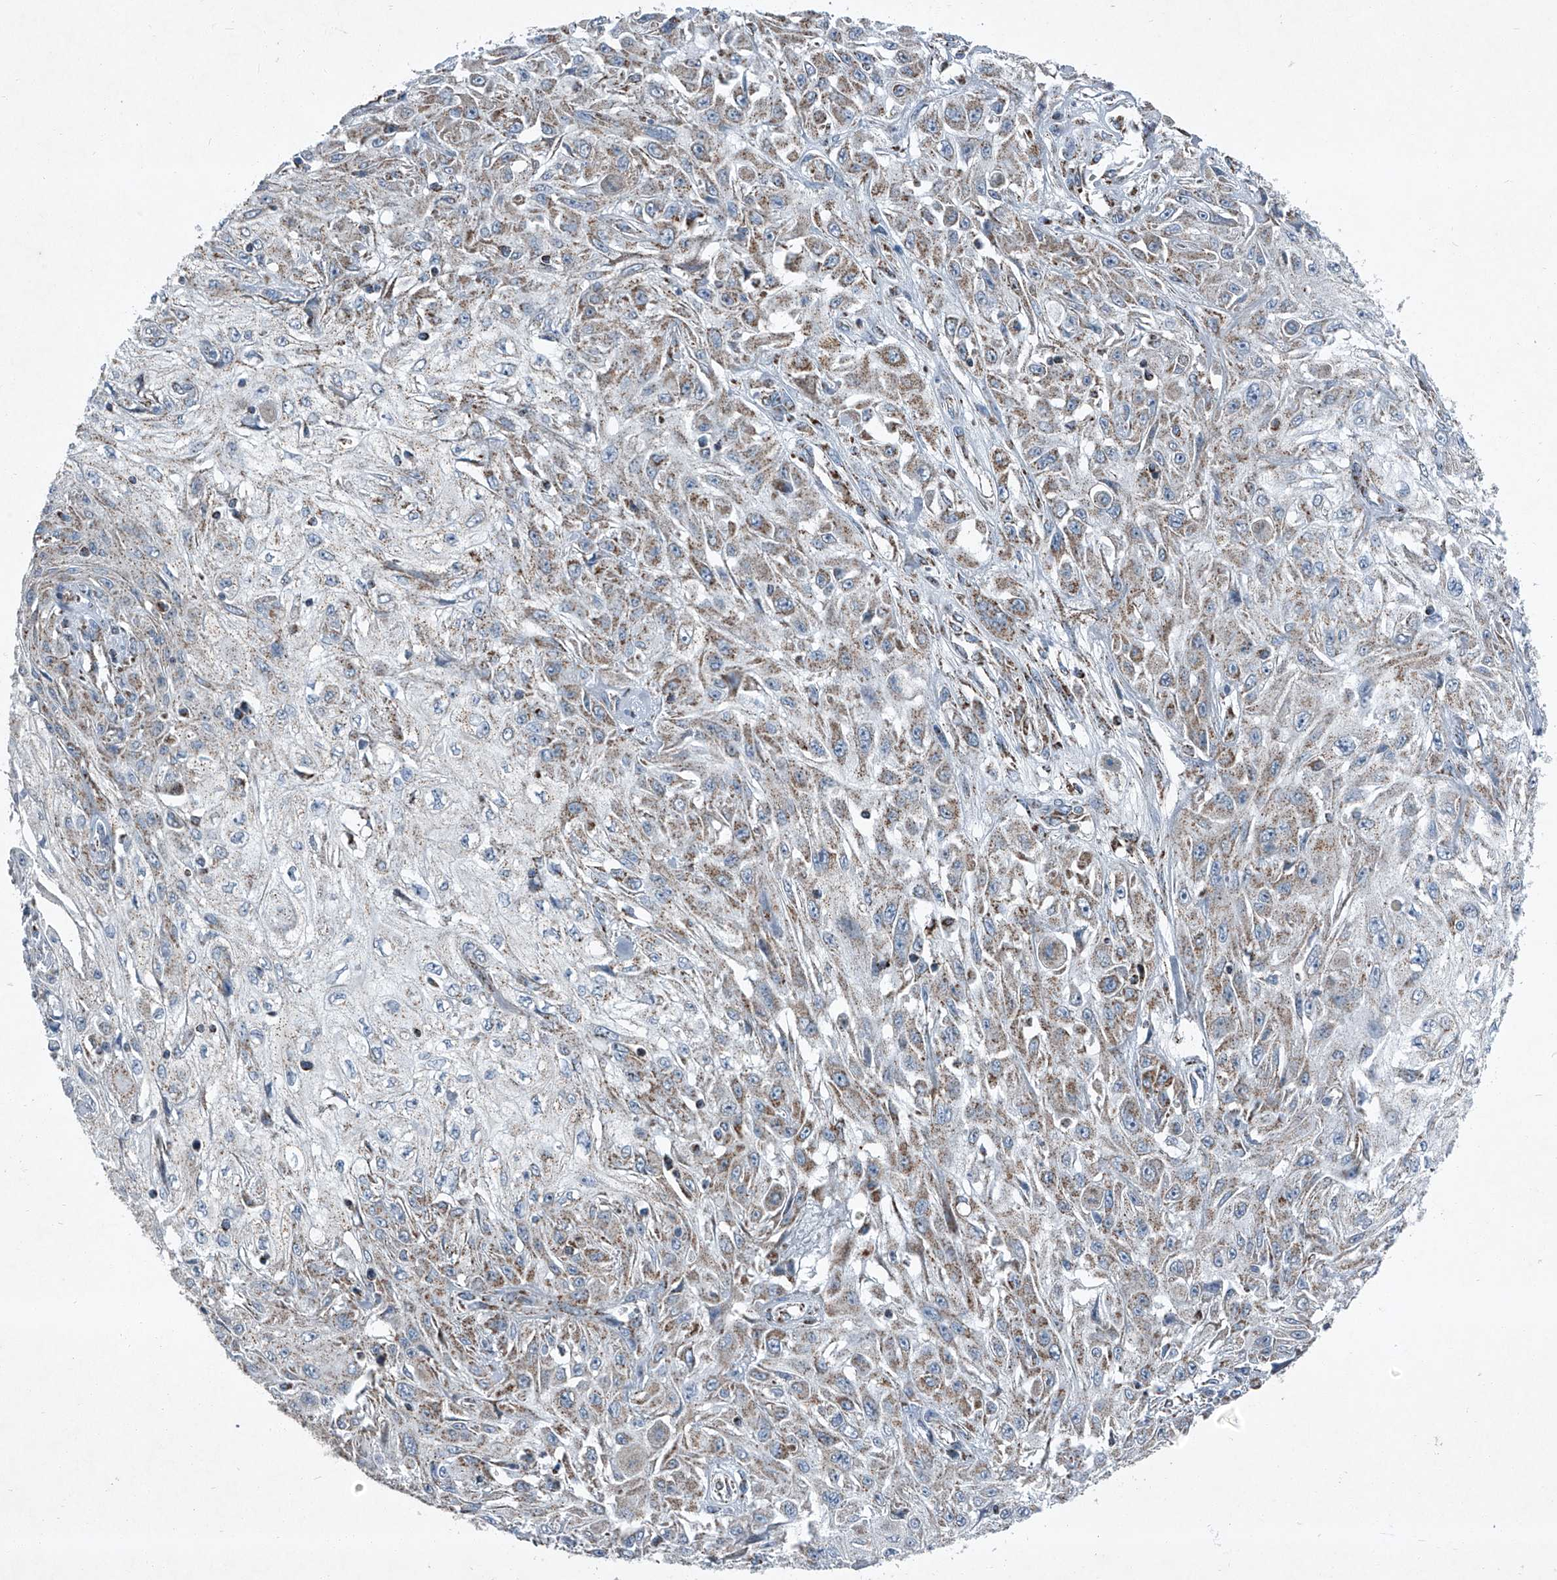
{"staining": {"intensity": "weak", "quantity": ">75%", "location": "cytoplasmic/membranous"}, "tissue": "skin cancer", "cell_type": "Tumor cells", "image_type": "cancer", "snomed": [{"axis": "morphology", "description": "Squamous cell carcinoma, NOS"}, {"axis": "morphology", "description": "Squamous cell carcinoma, metastatic, NOS"}, {"axis": "topography", "description": "Skin"}, {"axis": "topography", "description": "Lymph node"}], "caption": "Immunohistochemistry photomicrograph of neoplastic tissue: human squamous cell carcinoma (skin) stained using IHC shows low levels of weak protein expression localized specifically in the cytoplasmic/membranous of tumor cells, appearing as a cytoplasmic/membranous brown color.", "gene": "CHRNA7", "patient": {"sex": "male", "age": 75}}